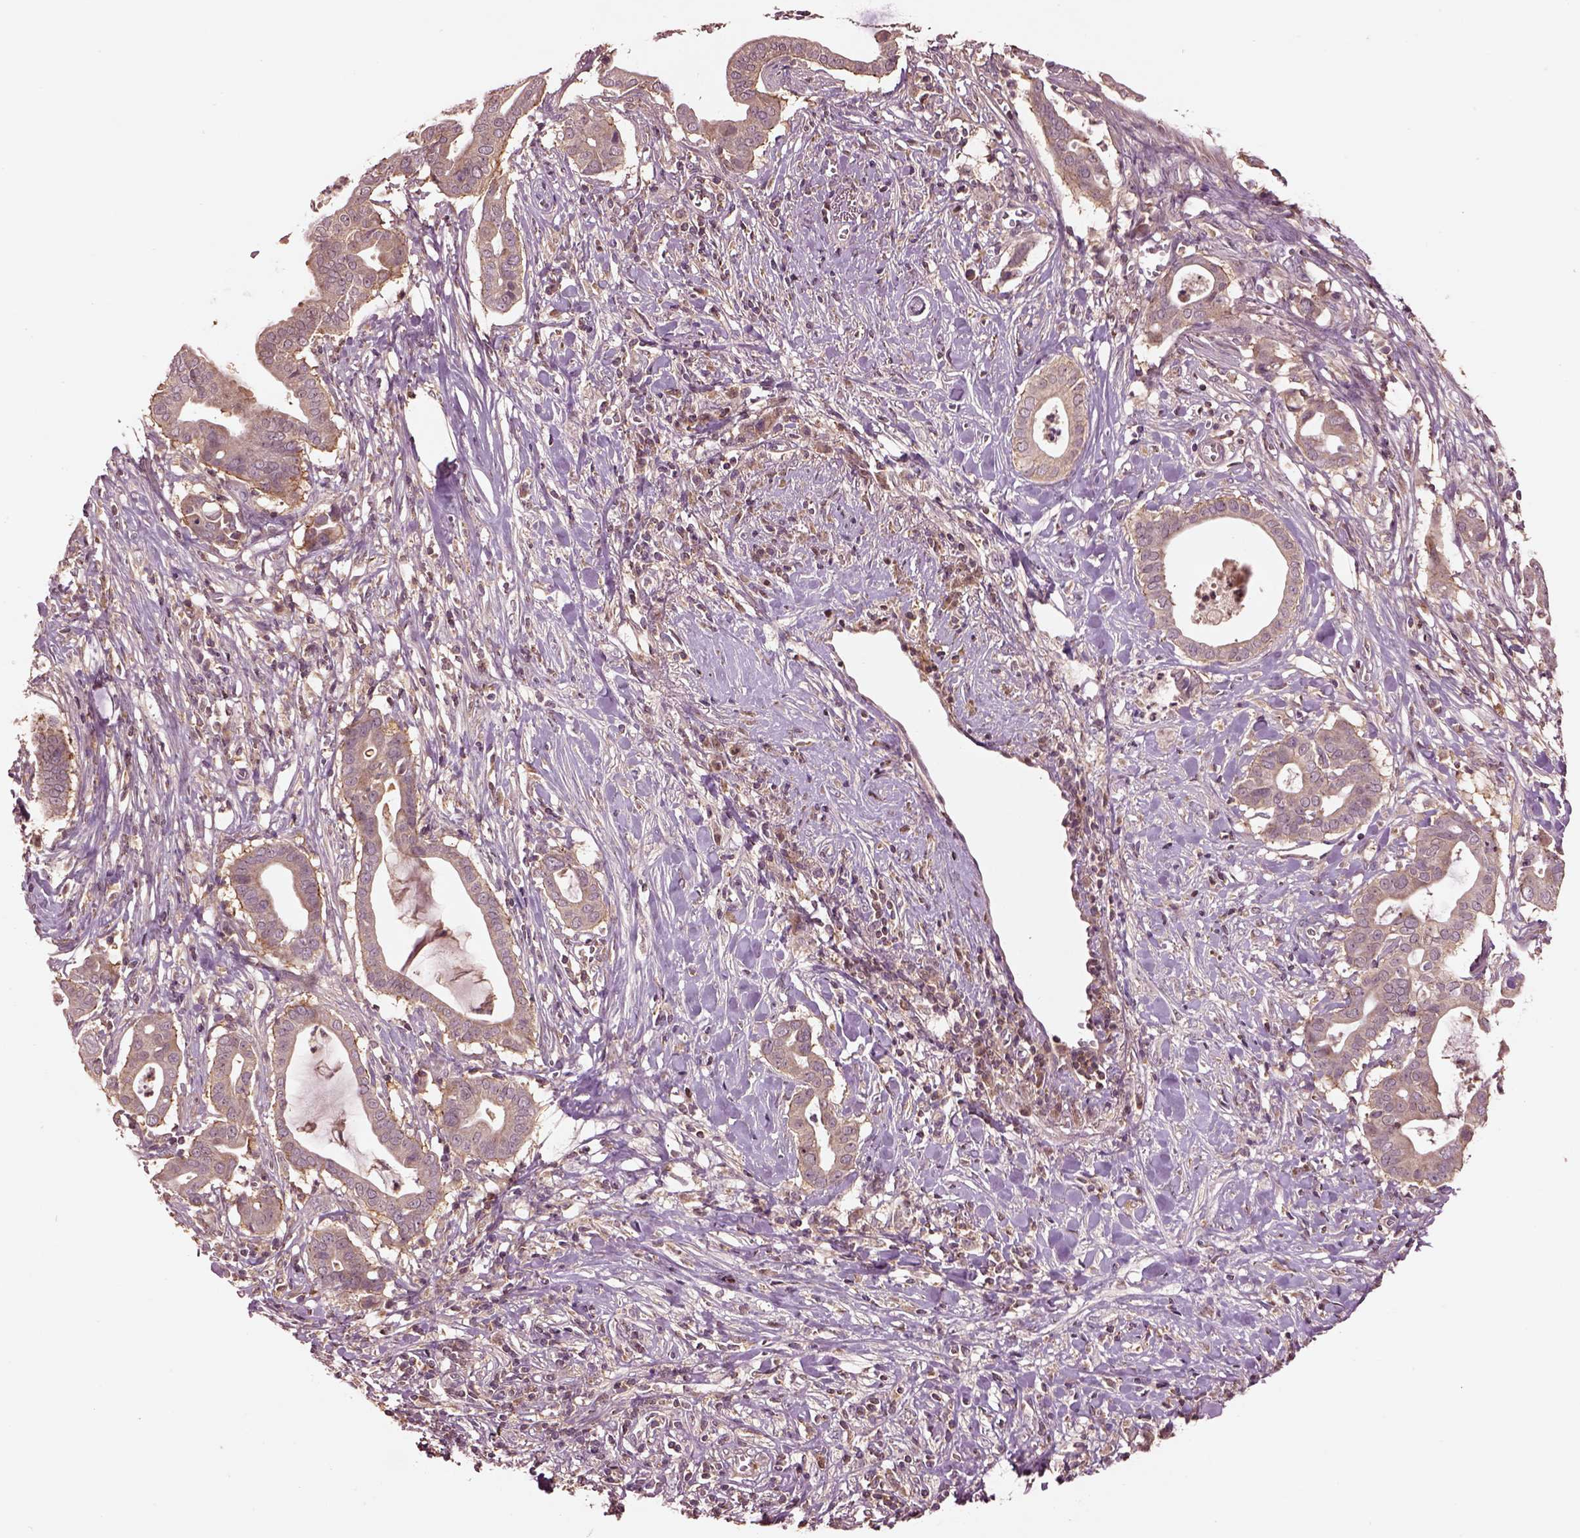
{"staining": {"intensity": "weak", "quantity": ">75%", "location": "cytoplasmic/membranous"}, "tissue": "pancreatic cancer", "cell_type": "Tumor cells", "image_type": "cancer", "snomed": [{"axis": "morphology", "description": "Adenocarcinoma, NOS"}, {"axis": "topography", "description": "Pancreas"}], "caption": "A micrograph showing weak cytoplasmic/membranous positivity in about >75% of tumor cells in pancreatic adenocarcinoma, as visualized by brown immunohistochemical staining.", "gene": "MTHFS", "patient": {"sex": "male", "age": 61}}